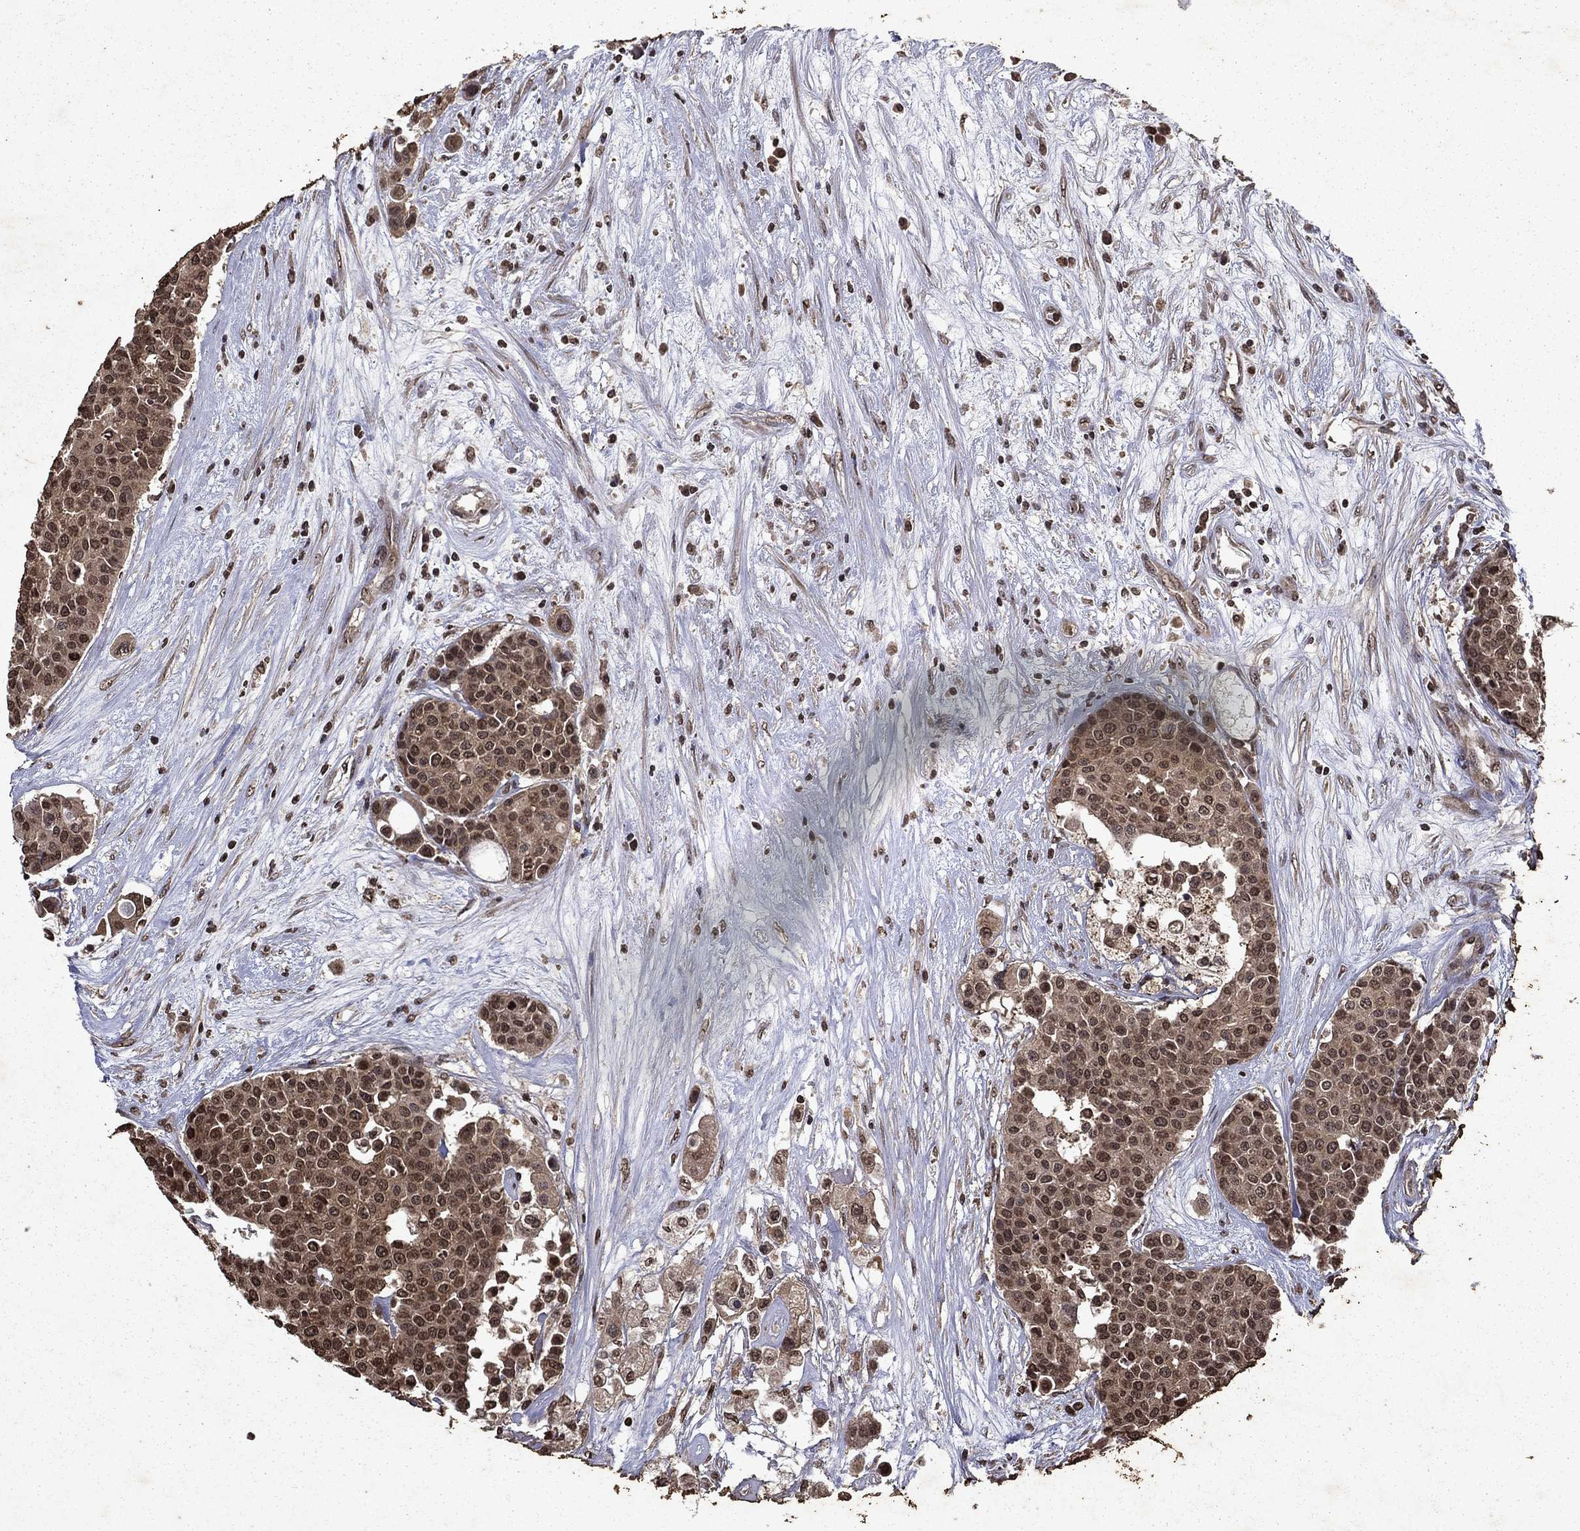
{"staining": {"intensity": "moderate", "quantity": "25%-75%", "location": "cytoplasmic/membranous,nuclear"}, "tissue": "carcinoid", "cell_type": "Tumor cells", "image_type": "cancer", "snomed": [{"axis": "morphology", "description": "Carcinoid, malignant, NOS"}, {"axis": "topography", "description": "Colon"}], "caption": "Brown immunohistochemical staining in carcinoid (malignant) demonstrates moderate cytoplasmic/membranous and nuclear positivity in approximately 25%-75% of tumor cells.", "gene": "PIN4", "patient": {"sex": "male", "age": 81}}